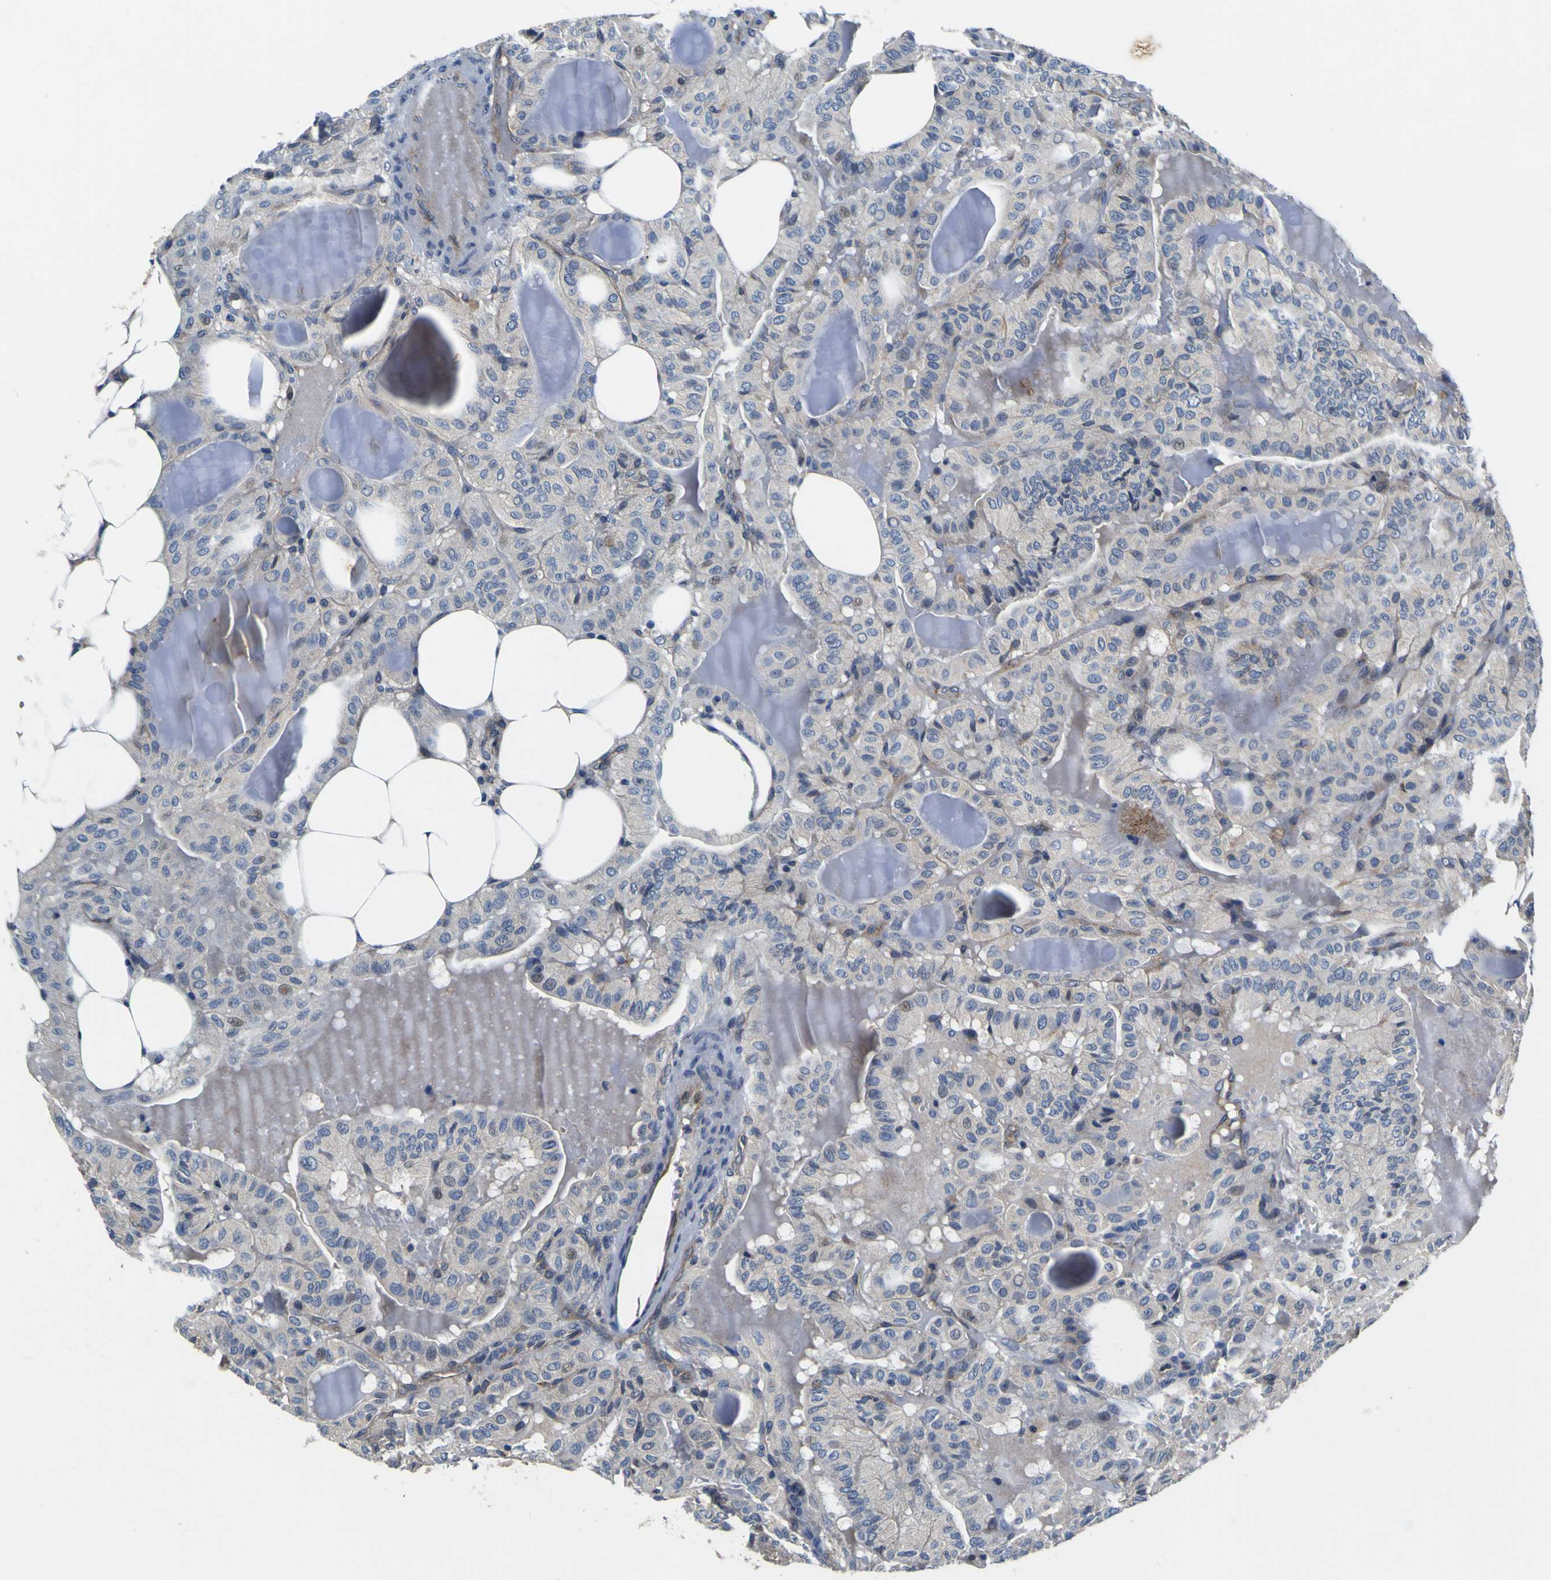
{"staining": {"intensity": "weak", "quantity": "<25%", "location": "cytoplasmic/membranous"}, "tissue": "thyroid cancer", "cell_type": "Tumor cells", "image_type": "cancer", "snomed": [{"axis": "morphology", "description": "Papillary adenocarcinoma, NOS"}, {"axis": "topography", "description": "Thyroid gland"}], "caption": "Papillary adenocarcinoma (thyroid) was stained to show a protein in brown. There is no significant staining in tumor cells.", "gene": "EPHB4", "patient": {"sex": "male", "age": 77}}